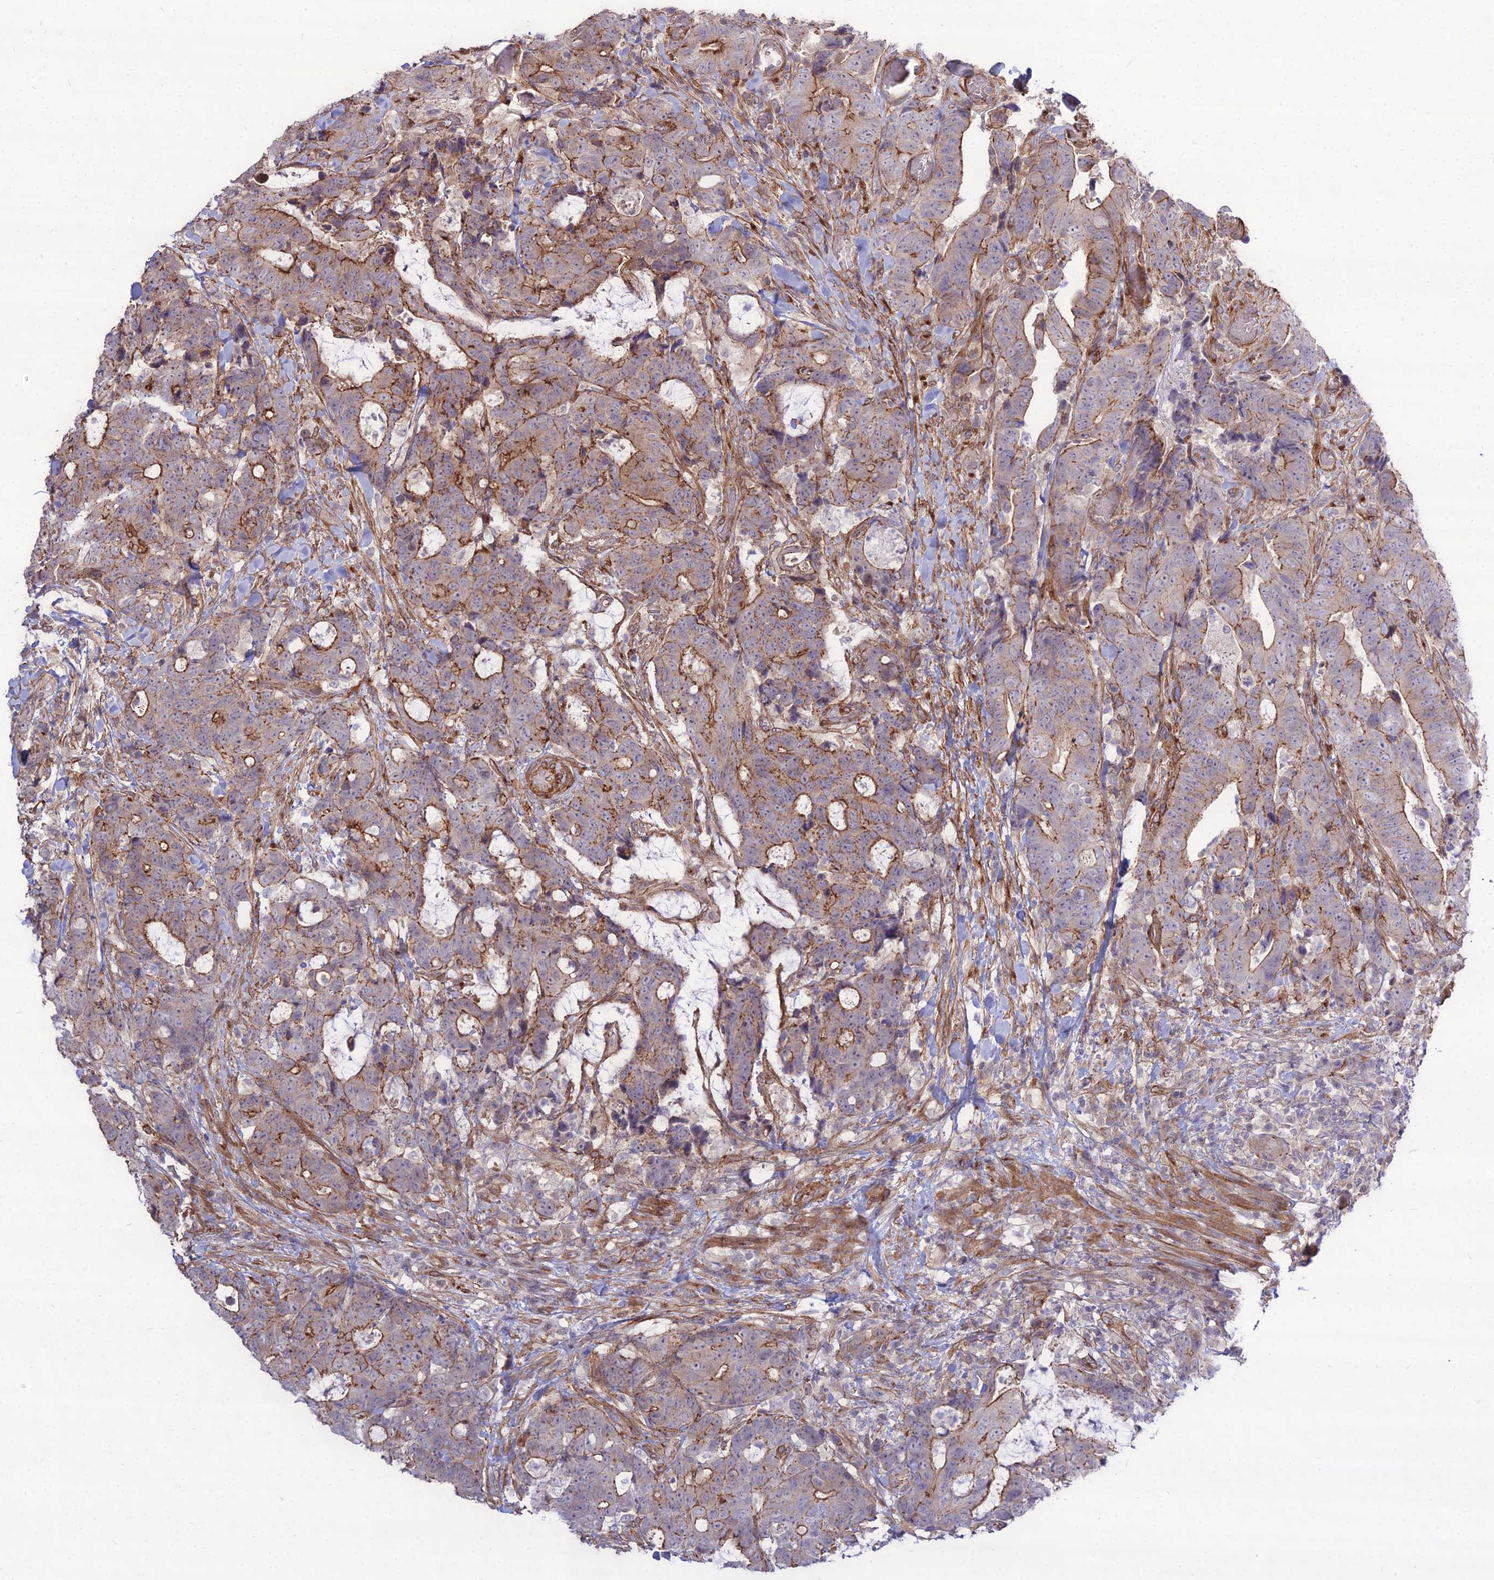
{"staining": {"intensity": "moderate", "quantity": "25%-75%", "location": "cytoplasmic/membranous"}, "tissue": "colorectal cancer", "cell_type": "Tumor cells", "image_type": "cancer", "snomed": [{"axis": "morphology", "description": "Adenocarcinoma, NOS"}, {"axis": "topography", "description": "Colon"}], "caption": "This is a micrograph of IHC staining of colorectal adenocarcinoma, which shows moderate positivity in the cytoplasmic/membranous of tumor cells.", "gene": "TSPYL2", "patient": {"sex": "female", "age": 82}}